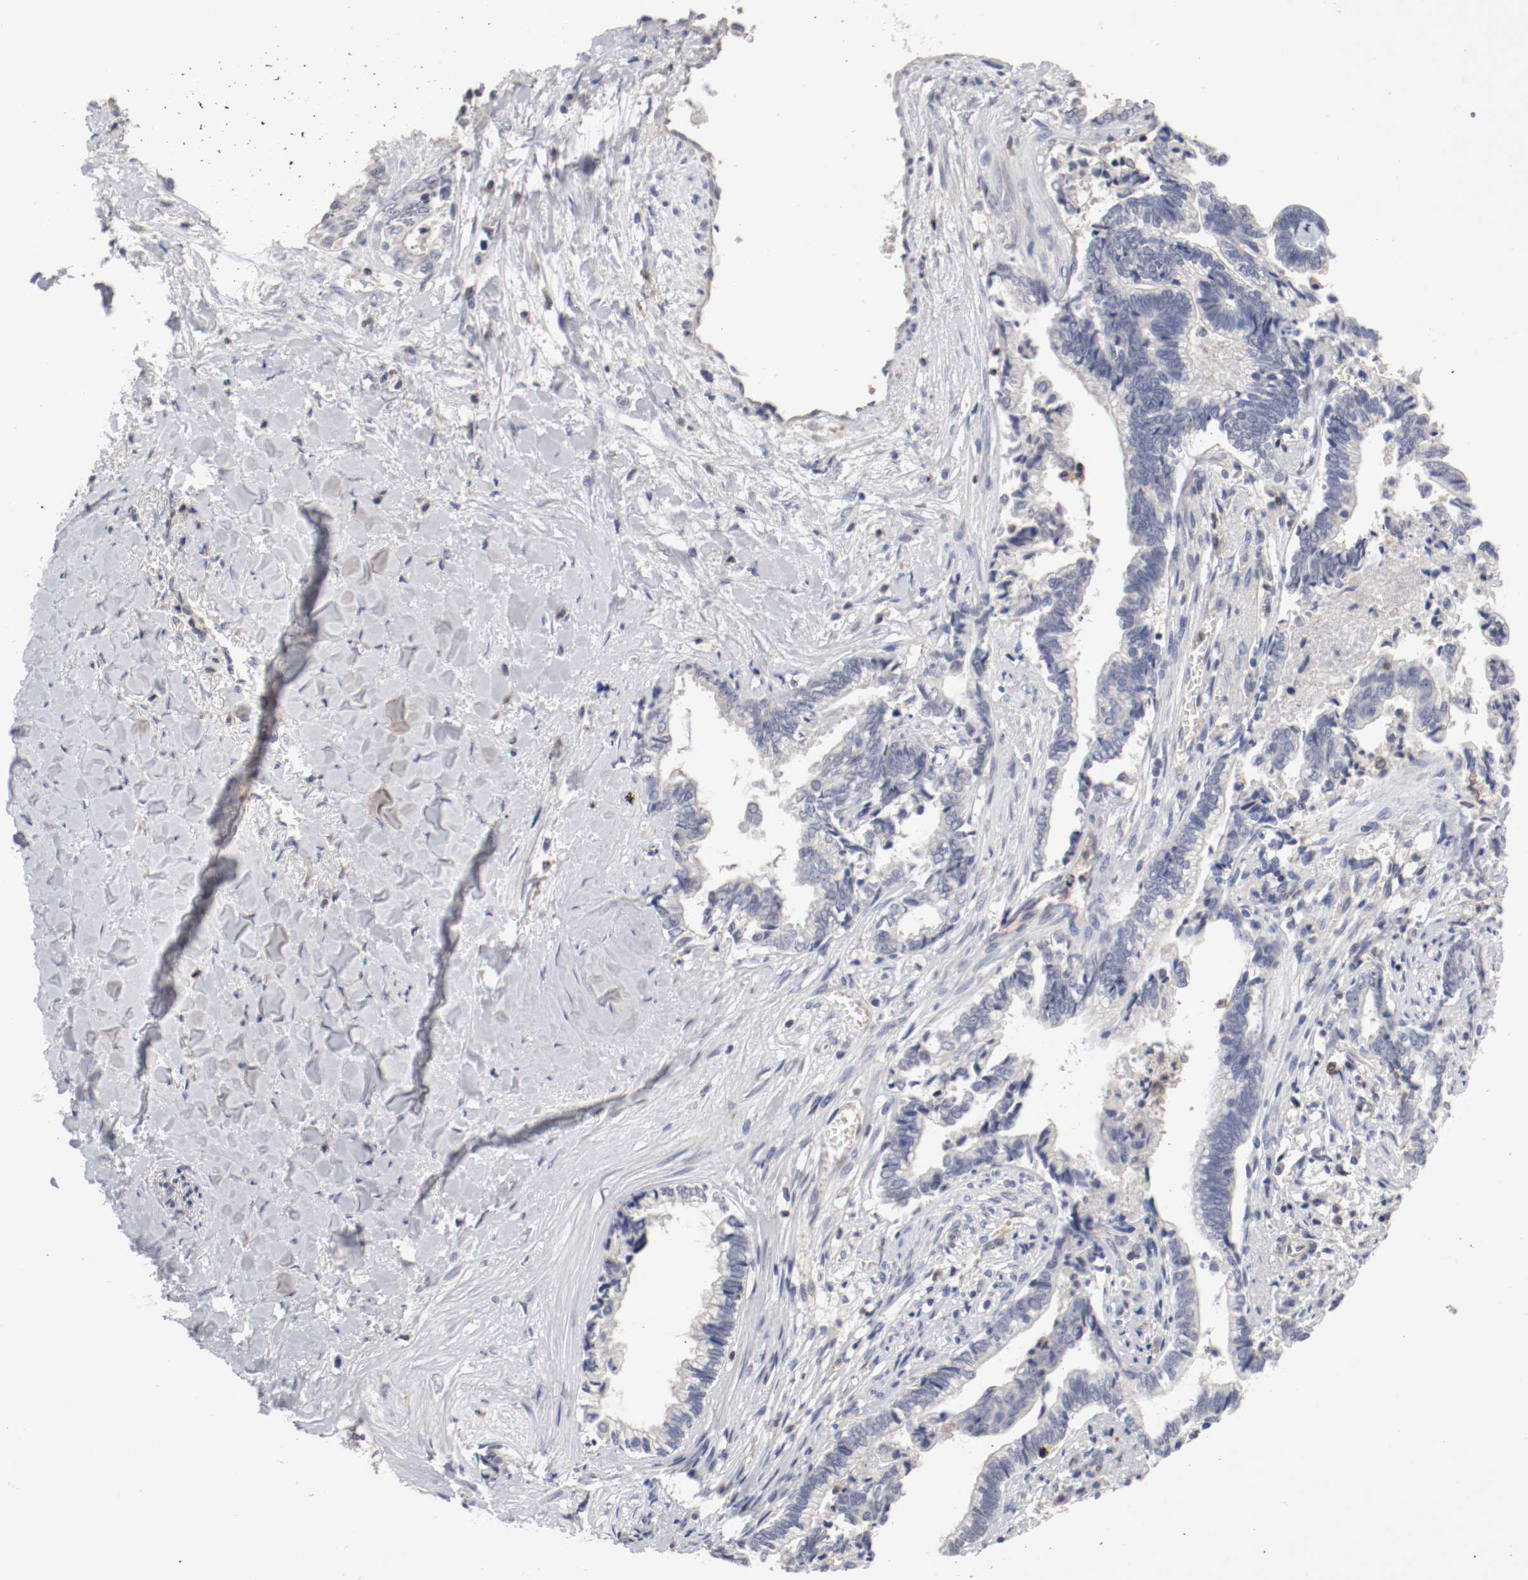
{"staining": {"intensity": "negative", "quantity": "none", "location": "none"}, "tissue": "liver cancer", "cell_type": "Tumor cells", "image_type": "cancer", "snomed": [{"axis": "morphology", "description": "Cholangiocarcinoma"}, {"axis": "topography", "description": "Liver"}], "caption": "High power microscopy histopathology image of an immunohistochemistry (IHC) micrograph of liver cholangiocarcinoma, revealing no significant staining in tumor cells.", "gene": "CBL", "patient": {"sex": "male", "age": 57}}